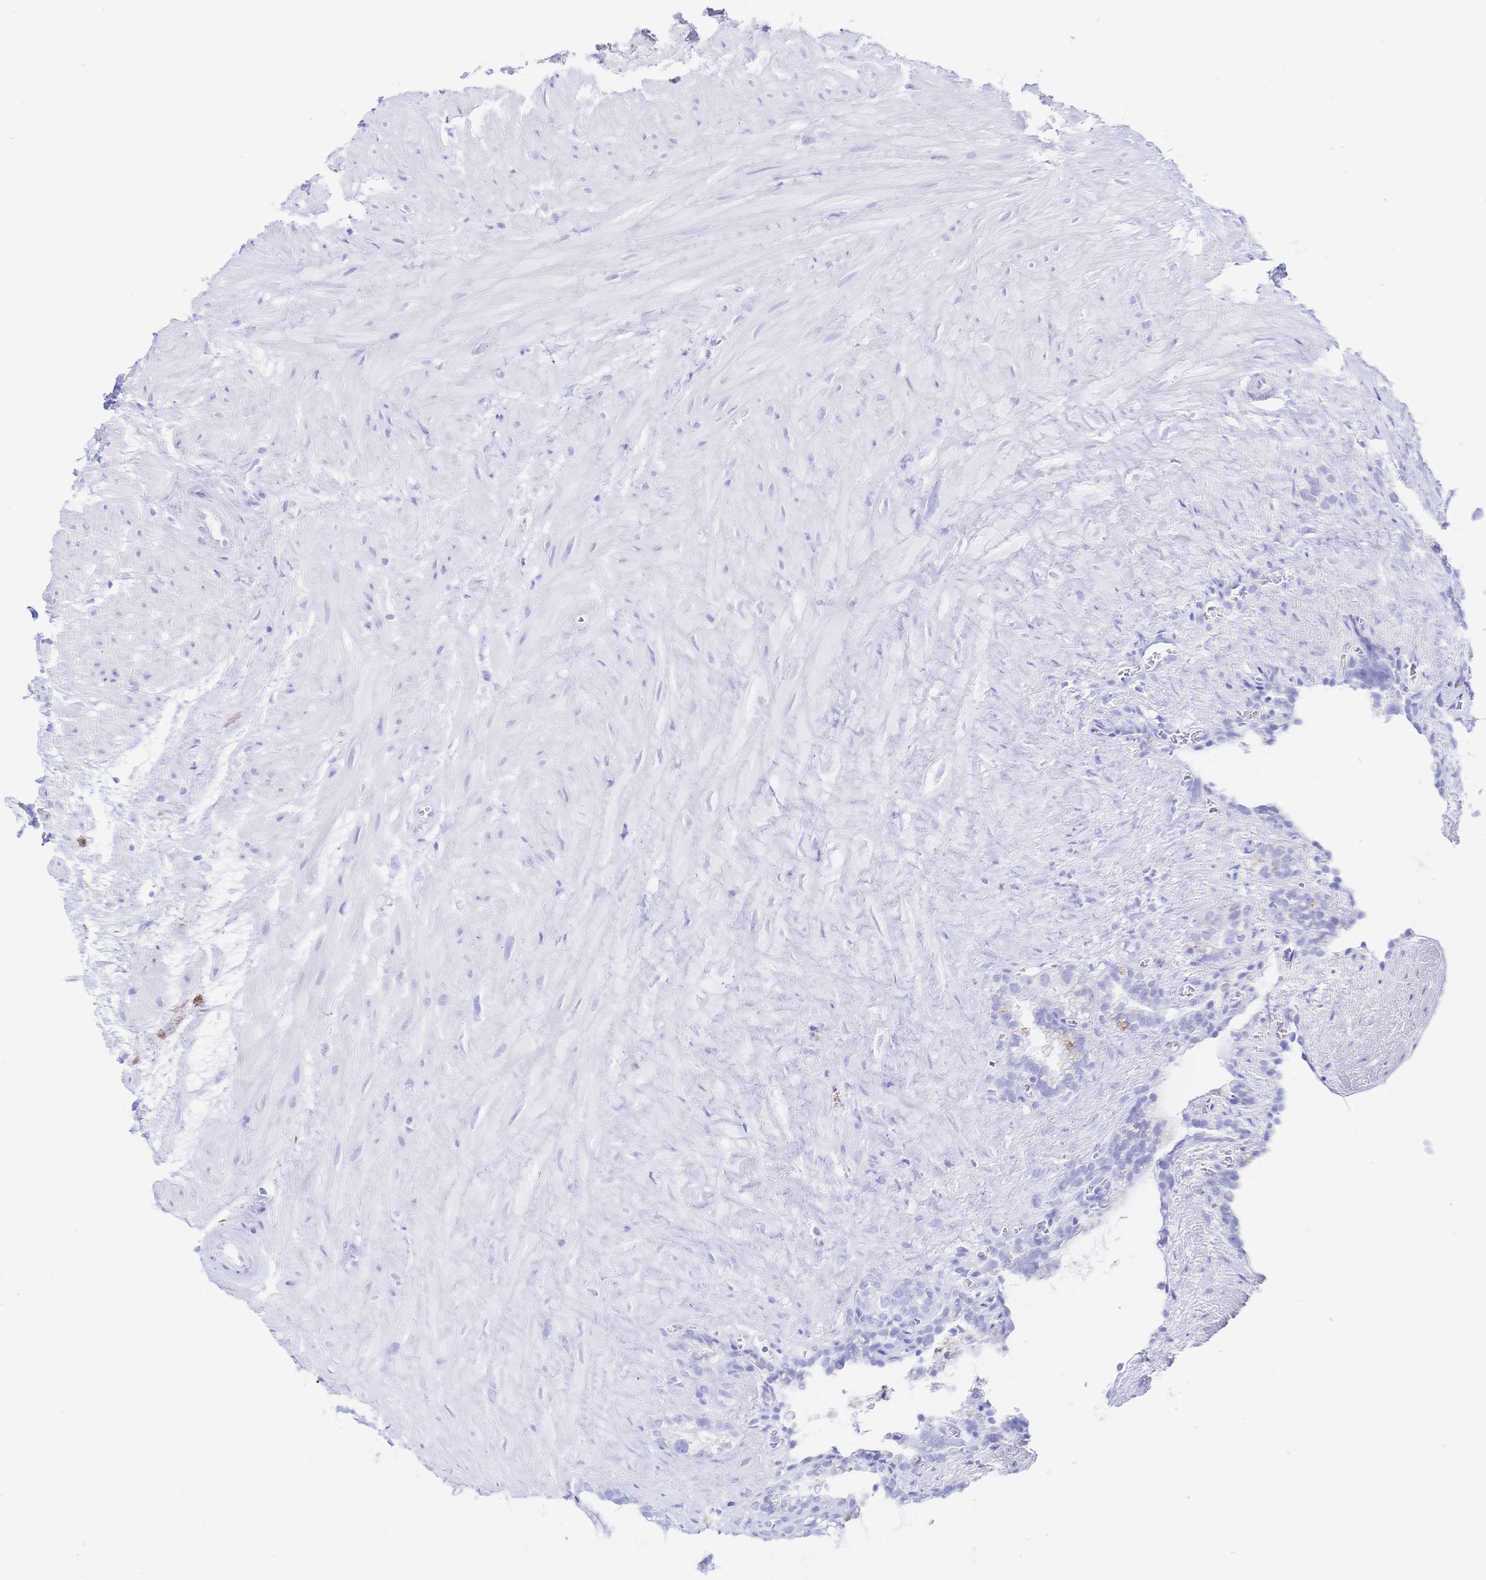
{"staining": {"intensity": "negative", "quantity": "none", "location": "none"}, "tissue": "seminal vesicle", "cell_type": "Glandular cells", "image_type": "normal", "snomed": [{"axis": "morphology", "description": "Normal tissue, NOS"}, {"axis": "topography", "description": "Seminal veicle"}], "caption": "DAB (3,3'-diaminobenzidine) immunohistochemical staining of normal human seminal vesicle reveals no significant positivity in glandular cells.", "gene": "UMOD", "patient": {"sex": "male", "age": 76}}